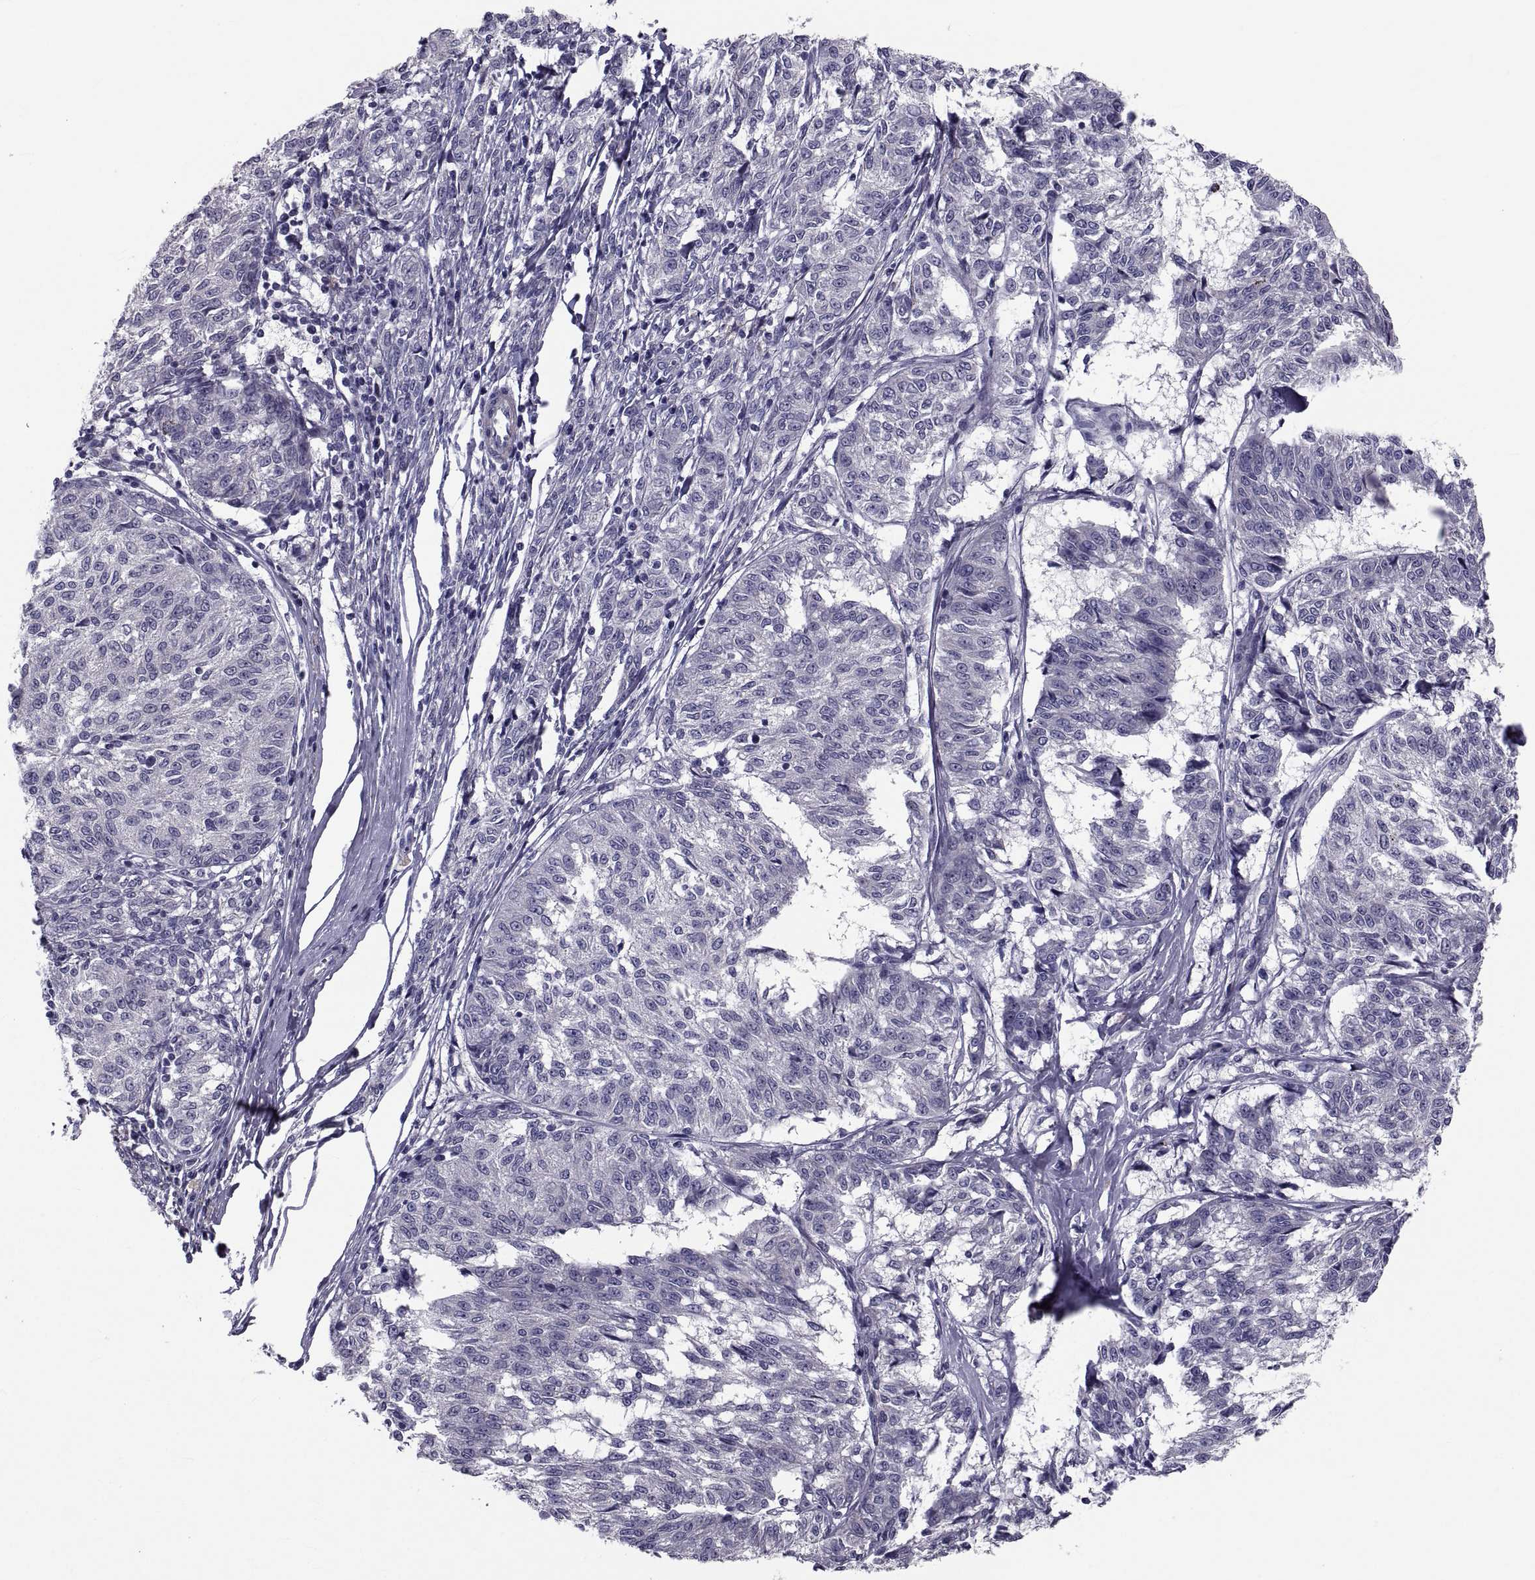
{"staining": {"intensity": "negative", "quantity": "none", "location": "none"}, "tissue": "melanoma", "cell_type": "Tumor cells", "image_type": "cancer", "snomed": [{"axis": "morphology", "description": "Malignant melanoma, NOS"}, {"axis": "topography", "description": "Skin"}], "caption": "High magnification brightfield microscopy of melanoma stained with DAB (3,3'-diaminobenzidine) (brown) and counterstained with hematoxylin (blue): tumor cells show no significant staining.", "gene": "PDZRN4", "patient": {"sex": "female", "age": 72}}